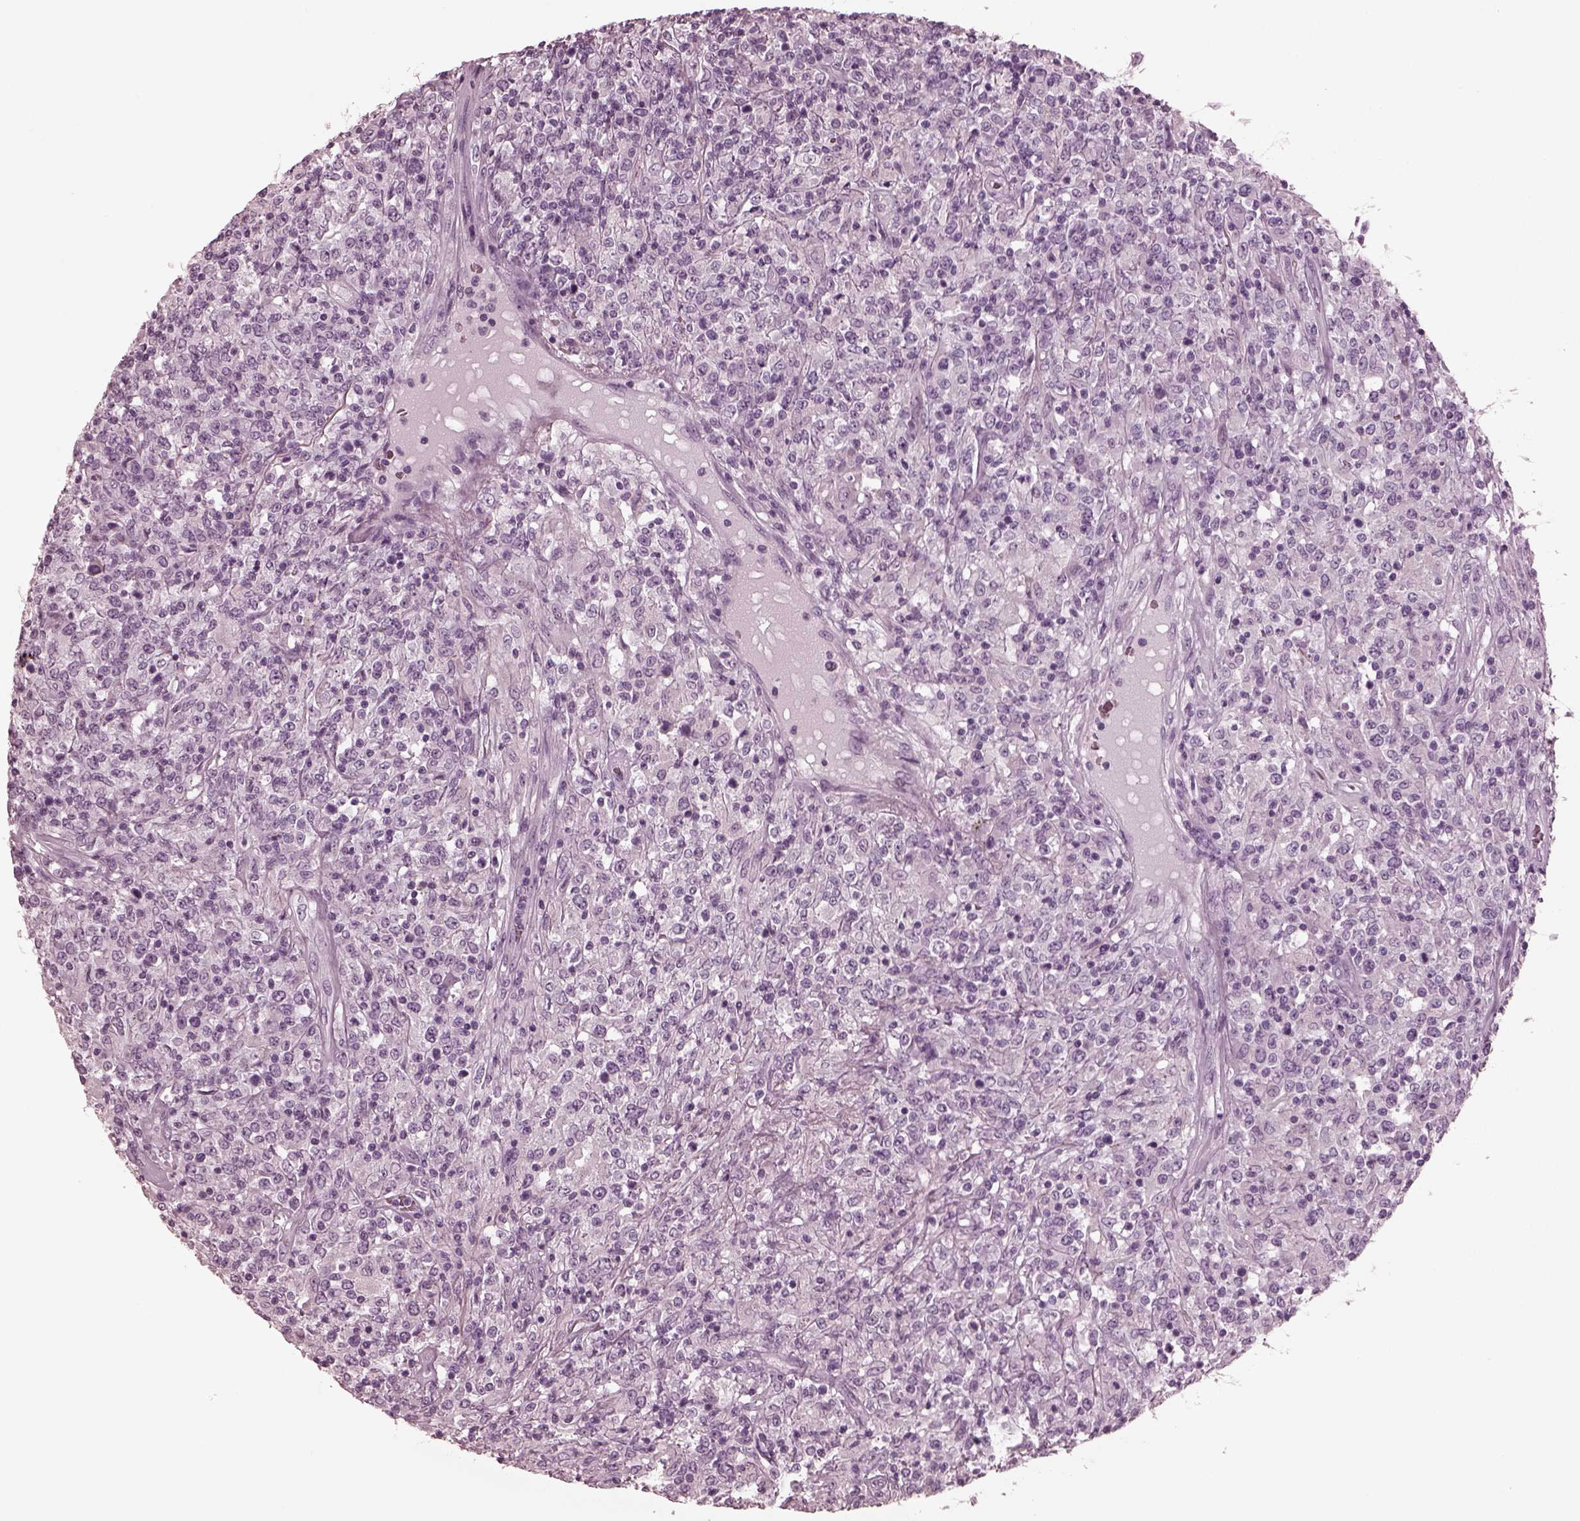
{"staining": {"intensity": "negative", "quantity": "none", "location": "none"}, "tissue": "lymphoma", "cell_type": "Tumor cells", "image_type": "cancer", "snomed": [{"axis": "morphology", "description": "Malignant lymphoma, non-Hodgkin's type, High grade"}, {"axis": "topography", "description": "Lung"}], "caption": "High magnification brightfield microscopy of high-grade malignant lymphoma, non-Hodgkin's type stained with DAB (brown) and counterstained with hematoxylin (blue): tumor cells show no significant positivity. The staining is performed using DAB brown chromogen with nuclei counter-stained in using hematoxylin.", "gene": "GRM6", "patient": {"sex": "male", "age": 79}}